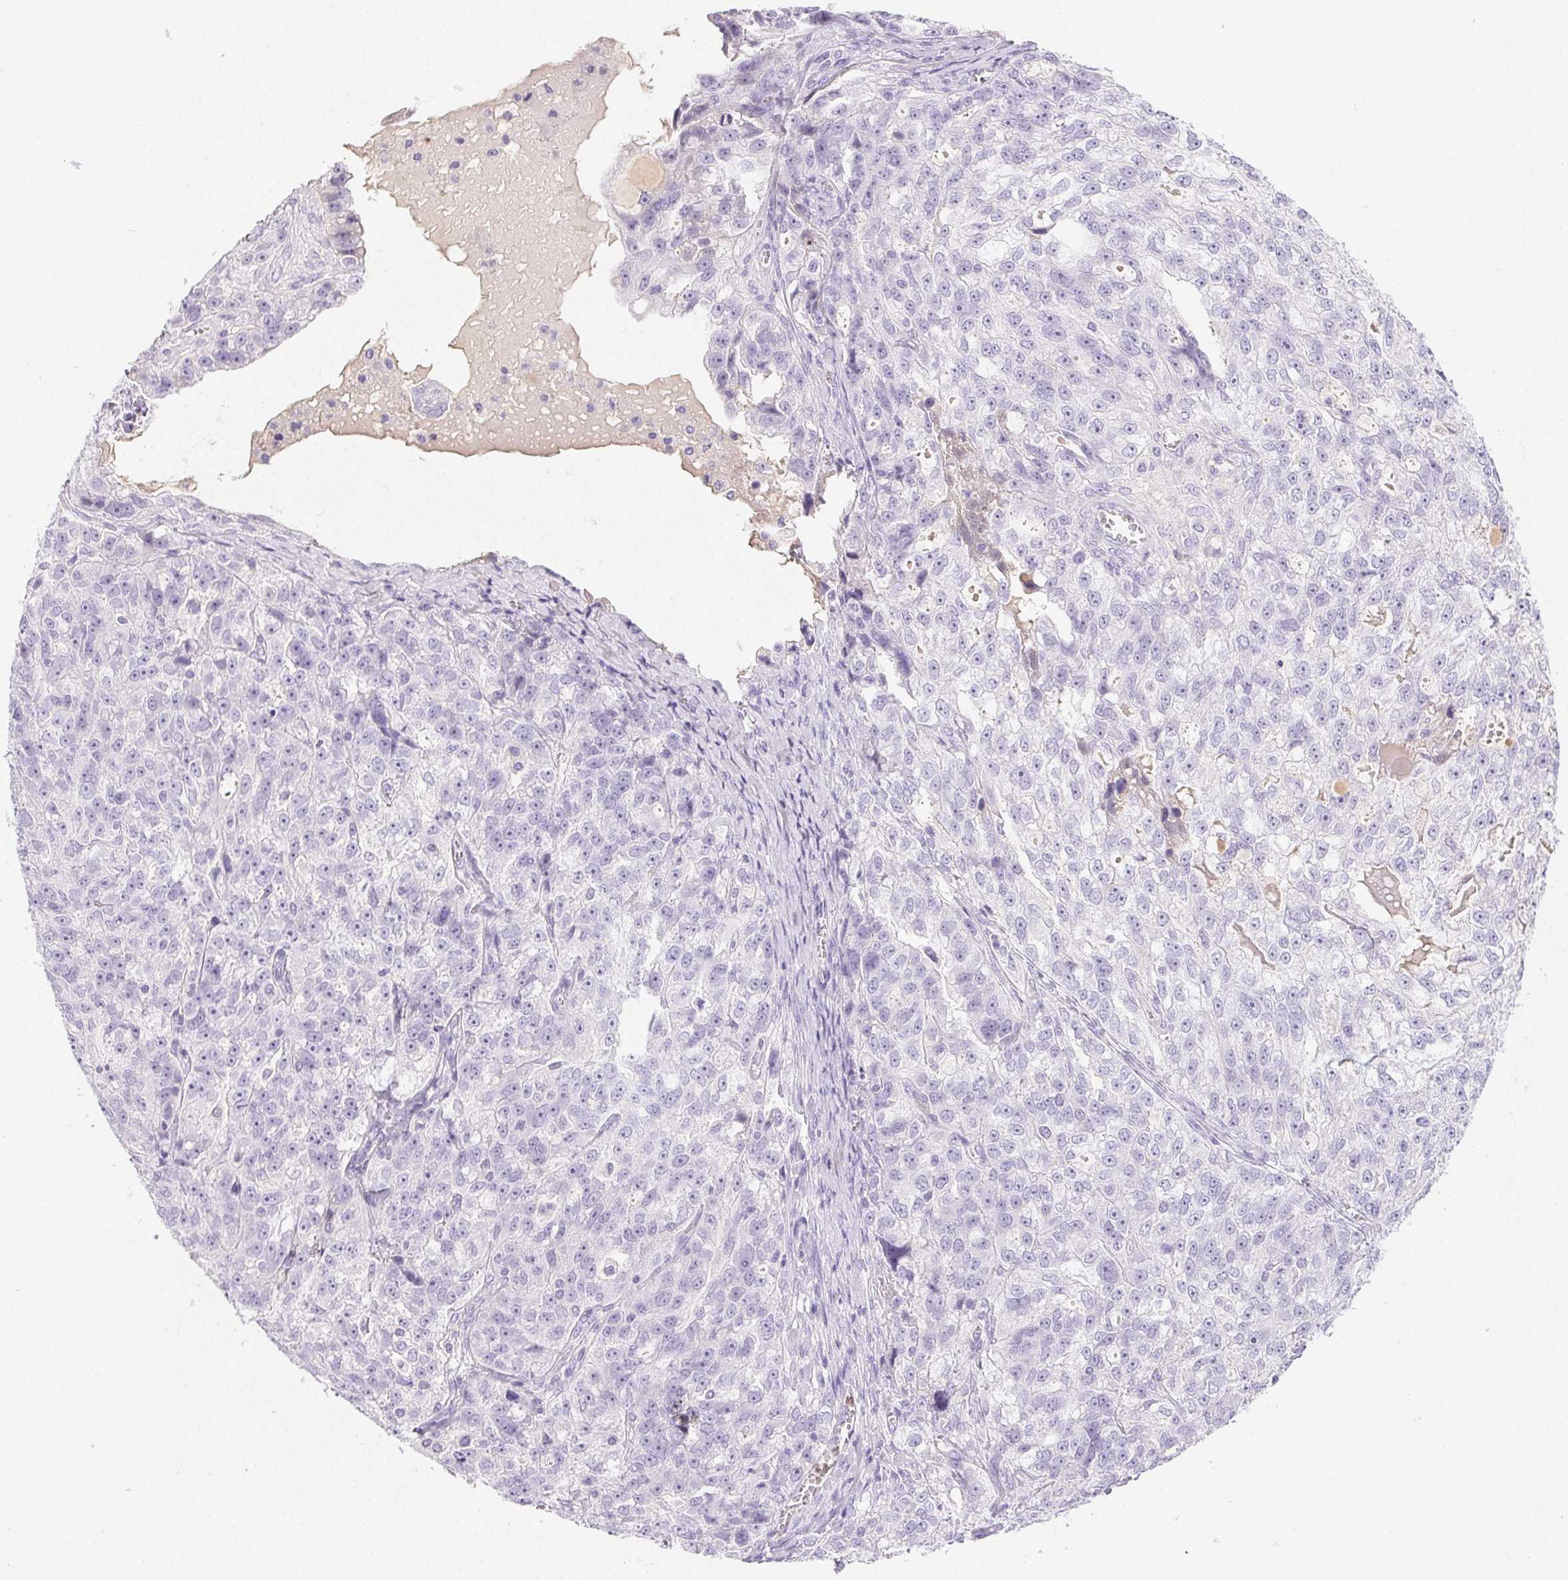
{"staining": {"intensity": "negative", "quantity": "none", "location": "none"}, "tissue": "ovarian cancer", "cell_type": "Tumor cells", "image_type": "cancer", "snomed": [{"axis": "morphology", "description": "Cystadenocarcinoma, serous, NOS"}, {"axis": "topography", "description": "Ovary"}], "caption": "Immunohistochemical staining of ovarian serous cystadenocarcinoma demonstrates no significant positivity in tumor cells.", "gene": "PADI4", "patient": {"sex": "female", "age": 51}}